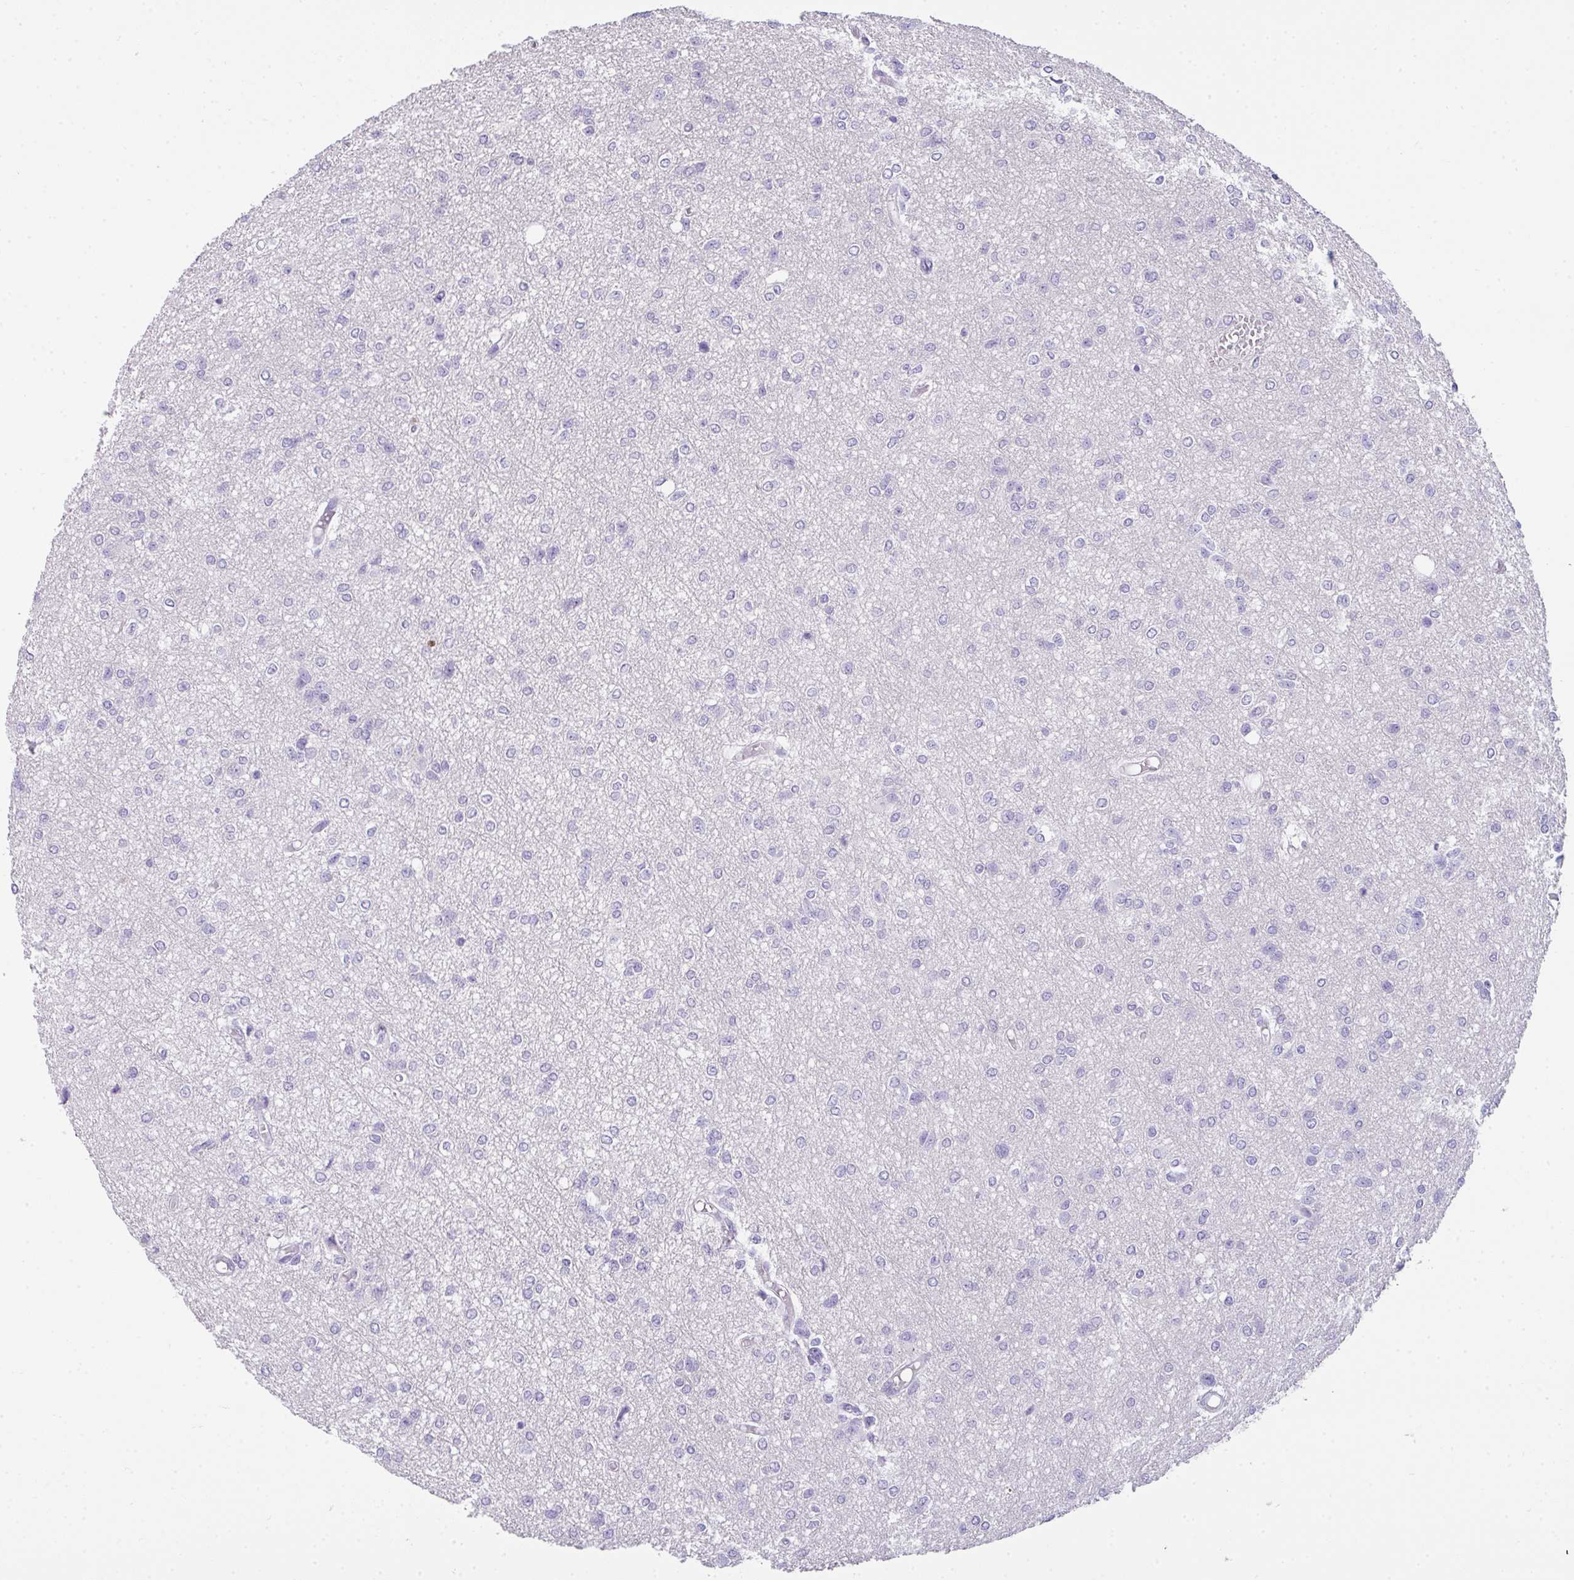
{"staining": {"intensity": "negative", "quantity": "none", "location": "none"}, "tissue": "glioma", "cell_type": "Tumor cells", "image_type": "cancer", "snomed": [{"axis": "morphology", "description": "Glioma, malignant, Low grade"}, {"axis": "topography", "description": "Brain"}], "caption": "This micrograph is of low-grade glioma (malignant) stained with immunohistochemistry (IHC) to label a protein in brown with the nuclei are counter-stained blue. There is no positivity in tumor cells. The staining was performed using DAB to visualize the protein expression in brown, while the nuclei were stained in blue with hematoxylin (Magnification: 20x).", "gene": "COX7B", "patient": {"sex": "male", "age": 26}}